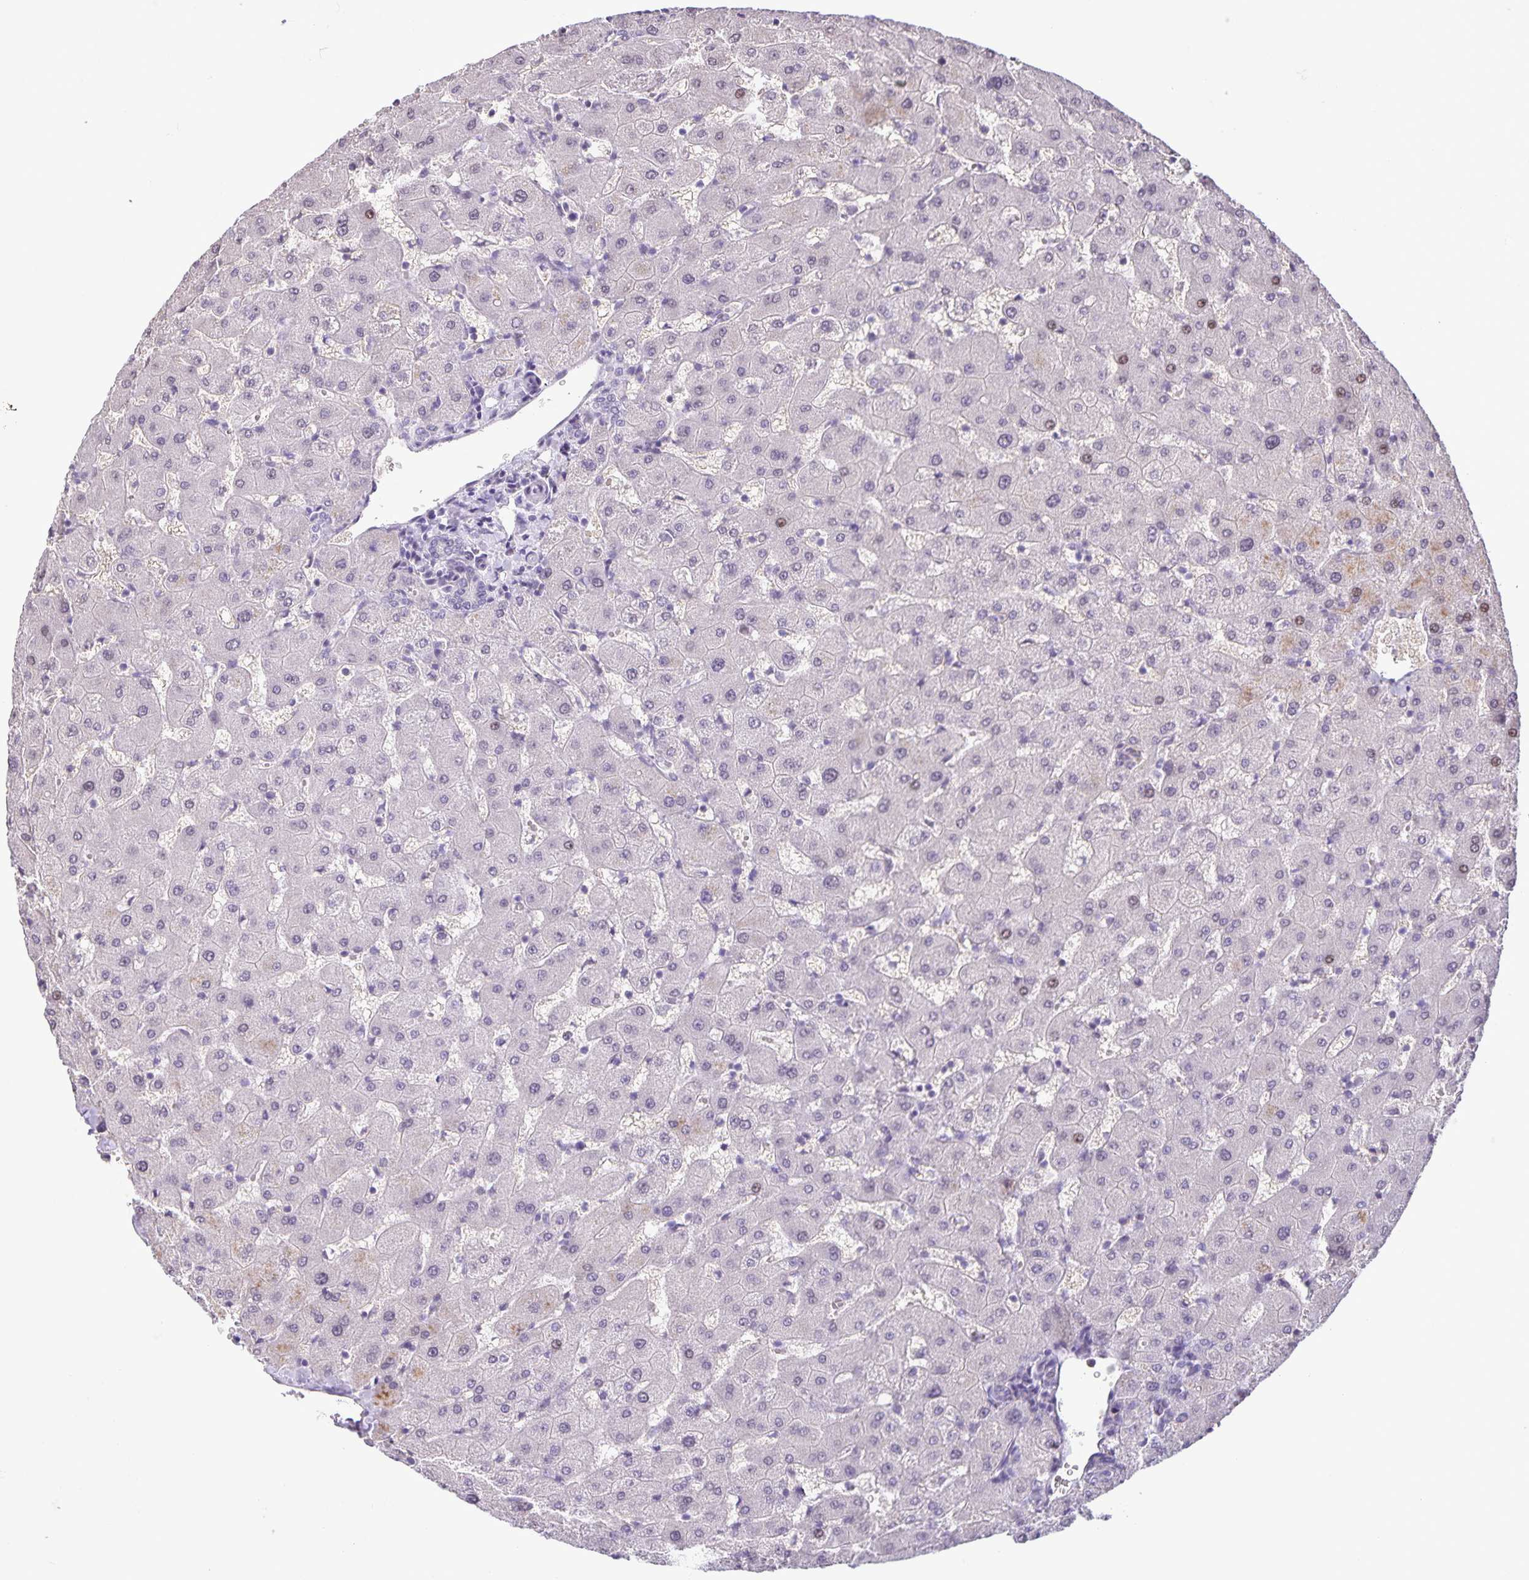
{"staining": {"intensity": "negative", "quantity": "none", "location": "none"}, "tissue": "liver", "cell_type": "Cholangiocytes", "image_type": "normal", "snomed": [{"axis": "morphology", "description": "Normal tissue, NOS"}, {"axis": "topography", "description": "Liver"}], "caption": "Immunohistochemistry of unremarkable human liver shows no expression in cholangiocytes.", "gene": "ONECUT2", "patient": {"sex": "female", "age": 63}}